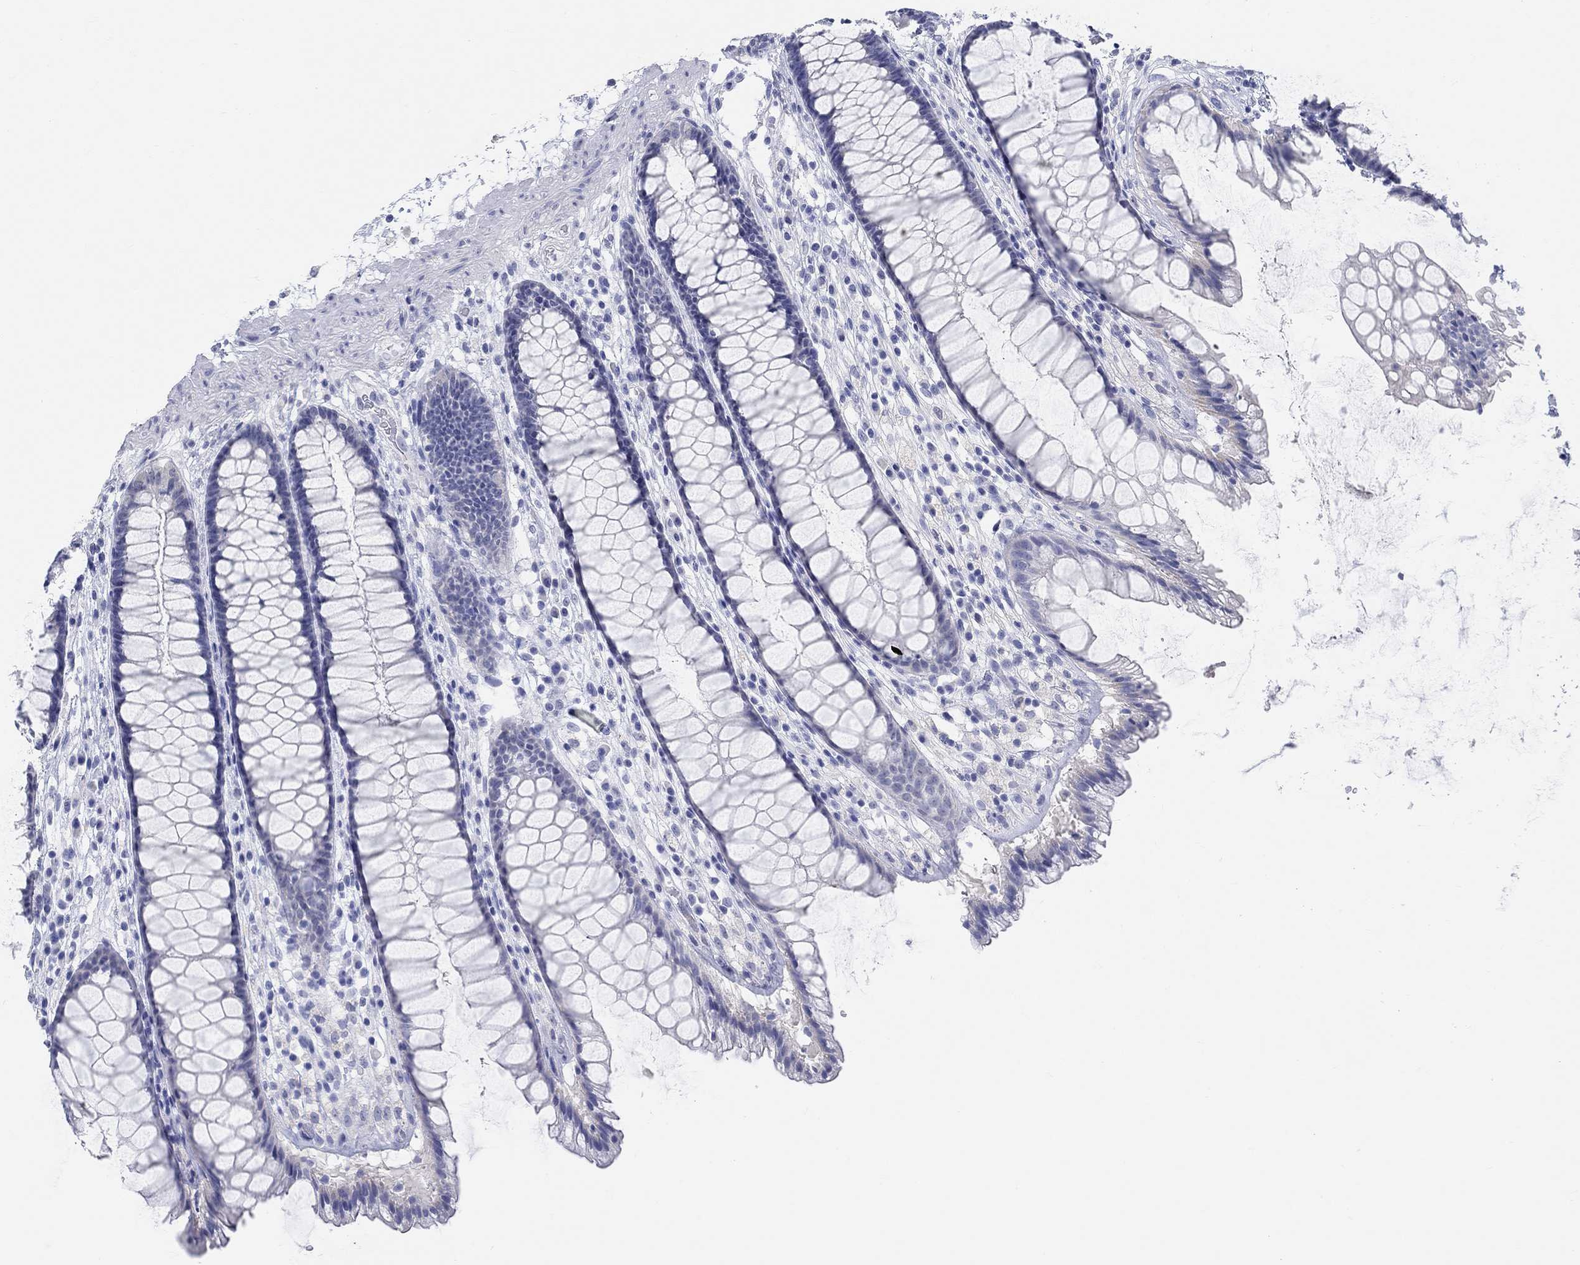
{"staining": {"intensity": "negative", "quantity": "none", "location": "none"}, "tissue": "rectum", "cell_type": "Glandular cells", "image_type": "normal", "snomed": [{"axis": "morphology", "description": "Normal tissue, NOS"}, {"axis": "topography", "description": "Rectum"}], "caption": "The immunohistochemistry histopathology image has no significant staining in glandular cells of rectum.", "gene": "GRIA3", "patient": {"sex": "male", "age": 72}}